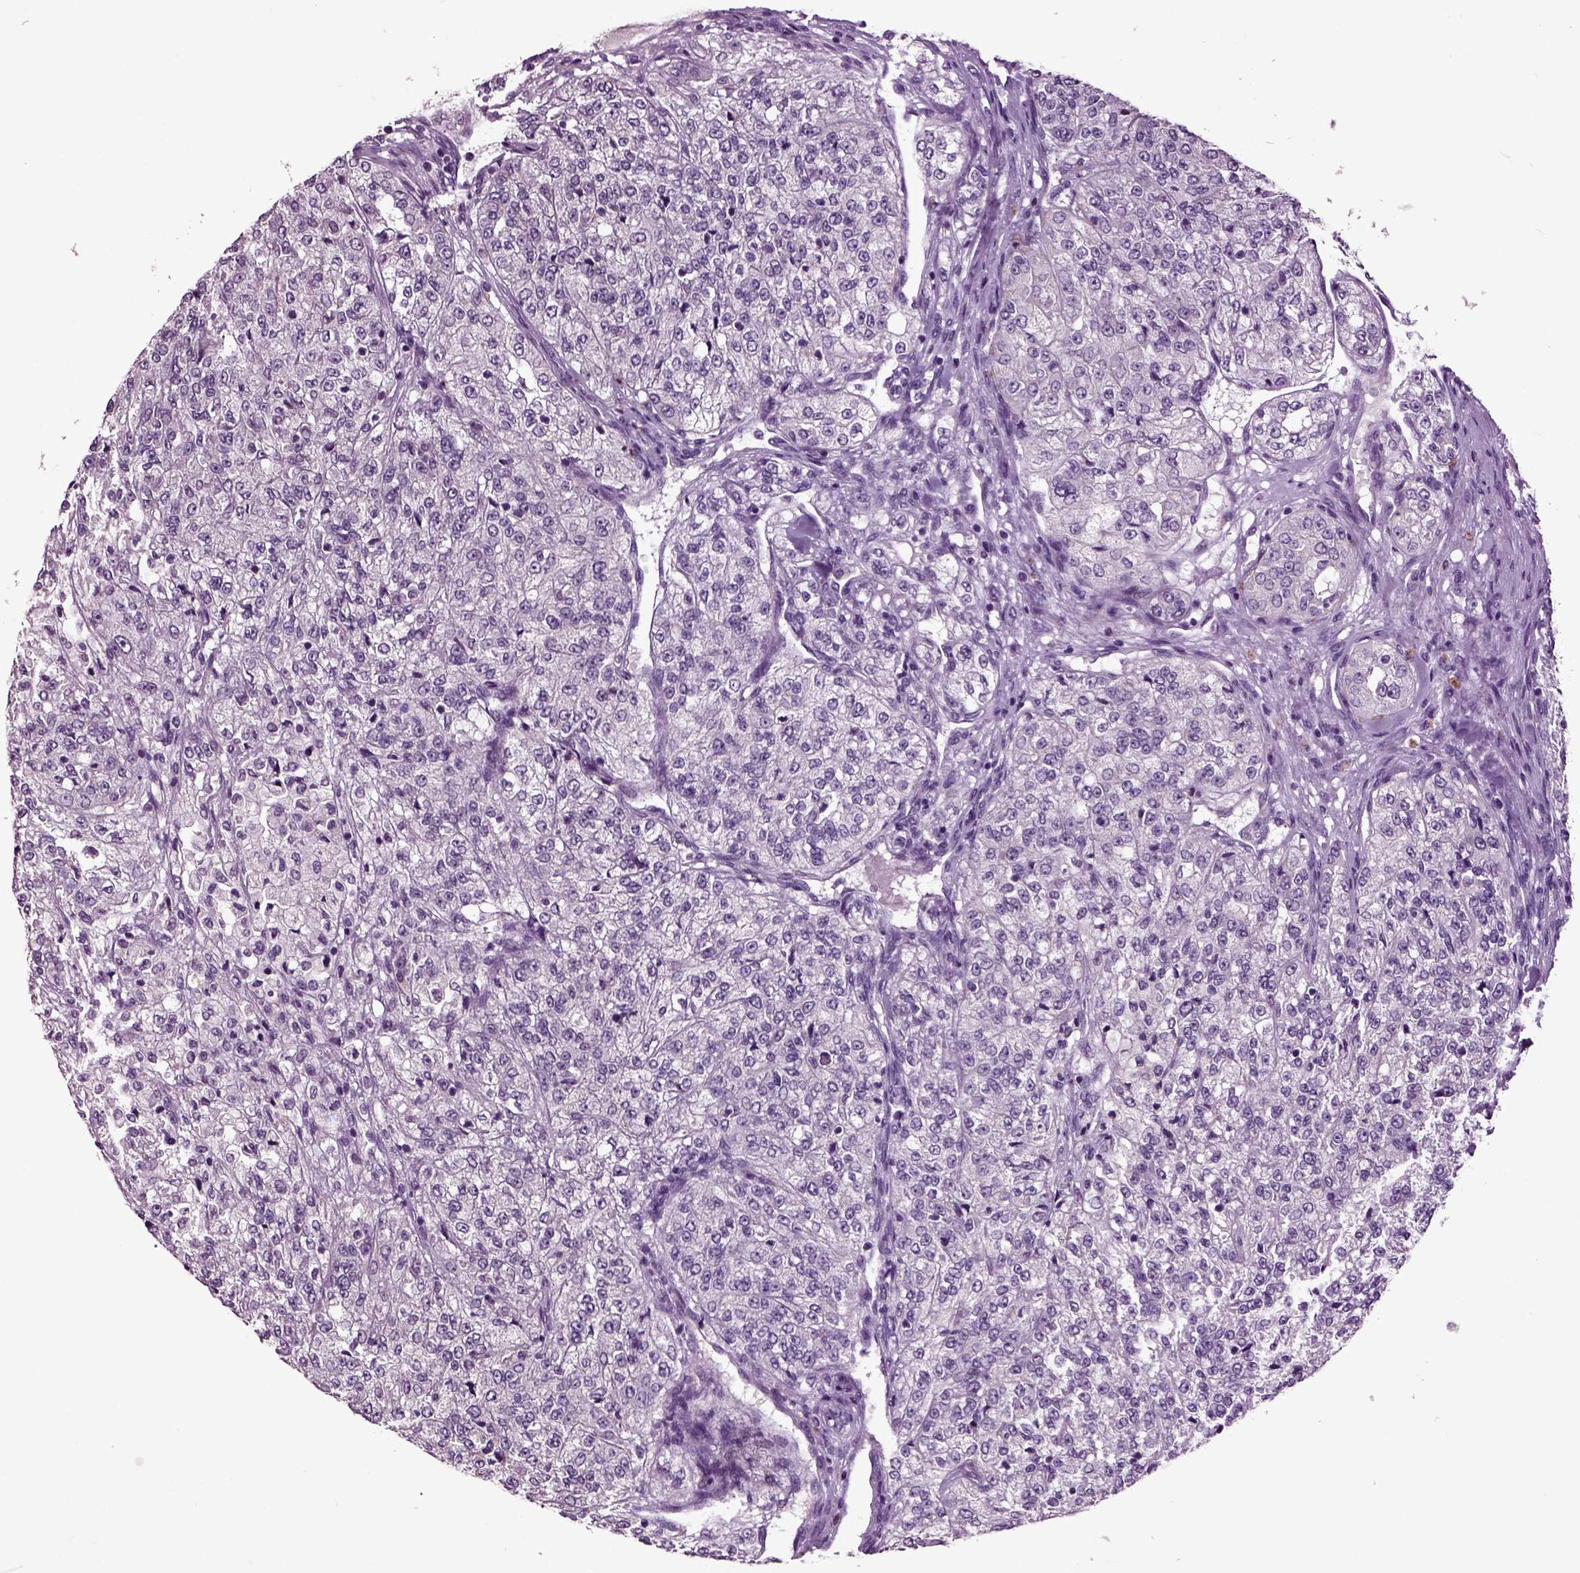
{"staining": {"intensity": "negative", "quantity": "none", "location": "none"}, "tissue": "renal cancer", "cell_type": "Tumor cells", "image_type": "cancer", "snomed": [{"axis": "morphology", "description": "Adenocarcinoma, NOS"}, {"axis": "topography", "description": "Kidney"}], "caption": "Tumor cells are negative for brown protein staining in renal adenocarcinoma.", "gene": "CRHR1", "patient": {"sex": "female", "age": 63}}